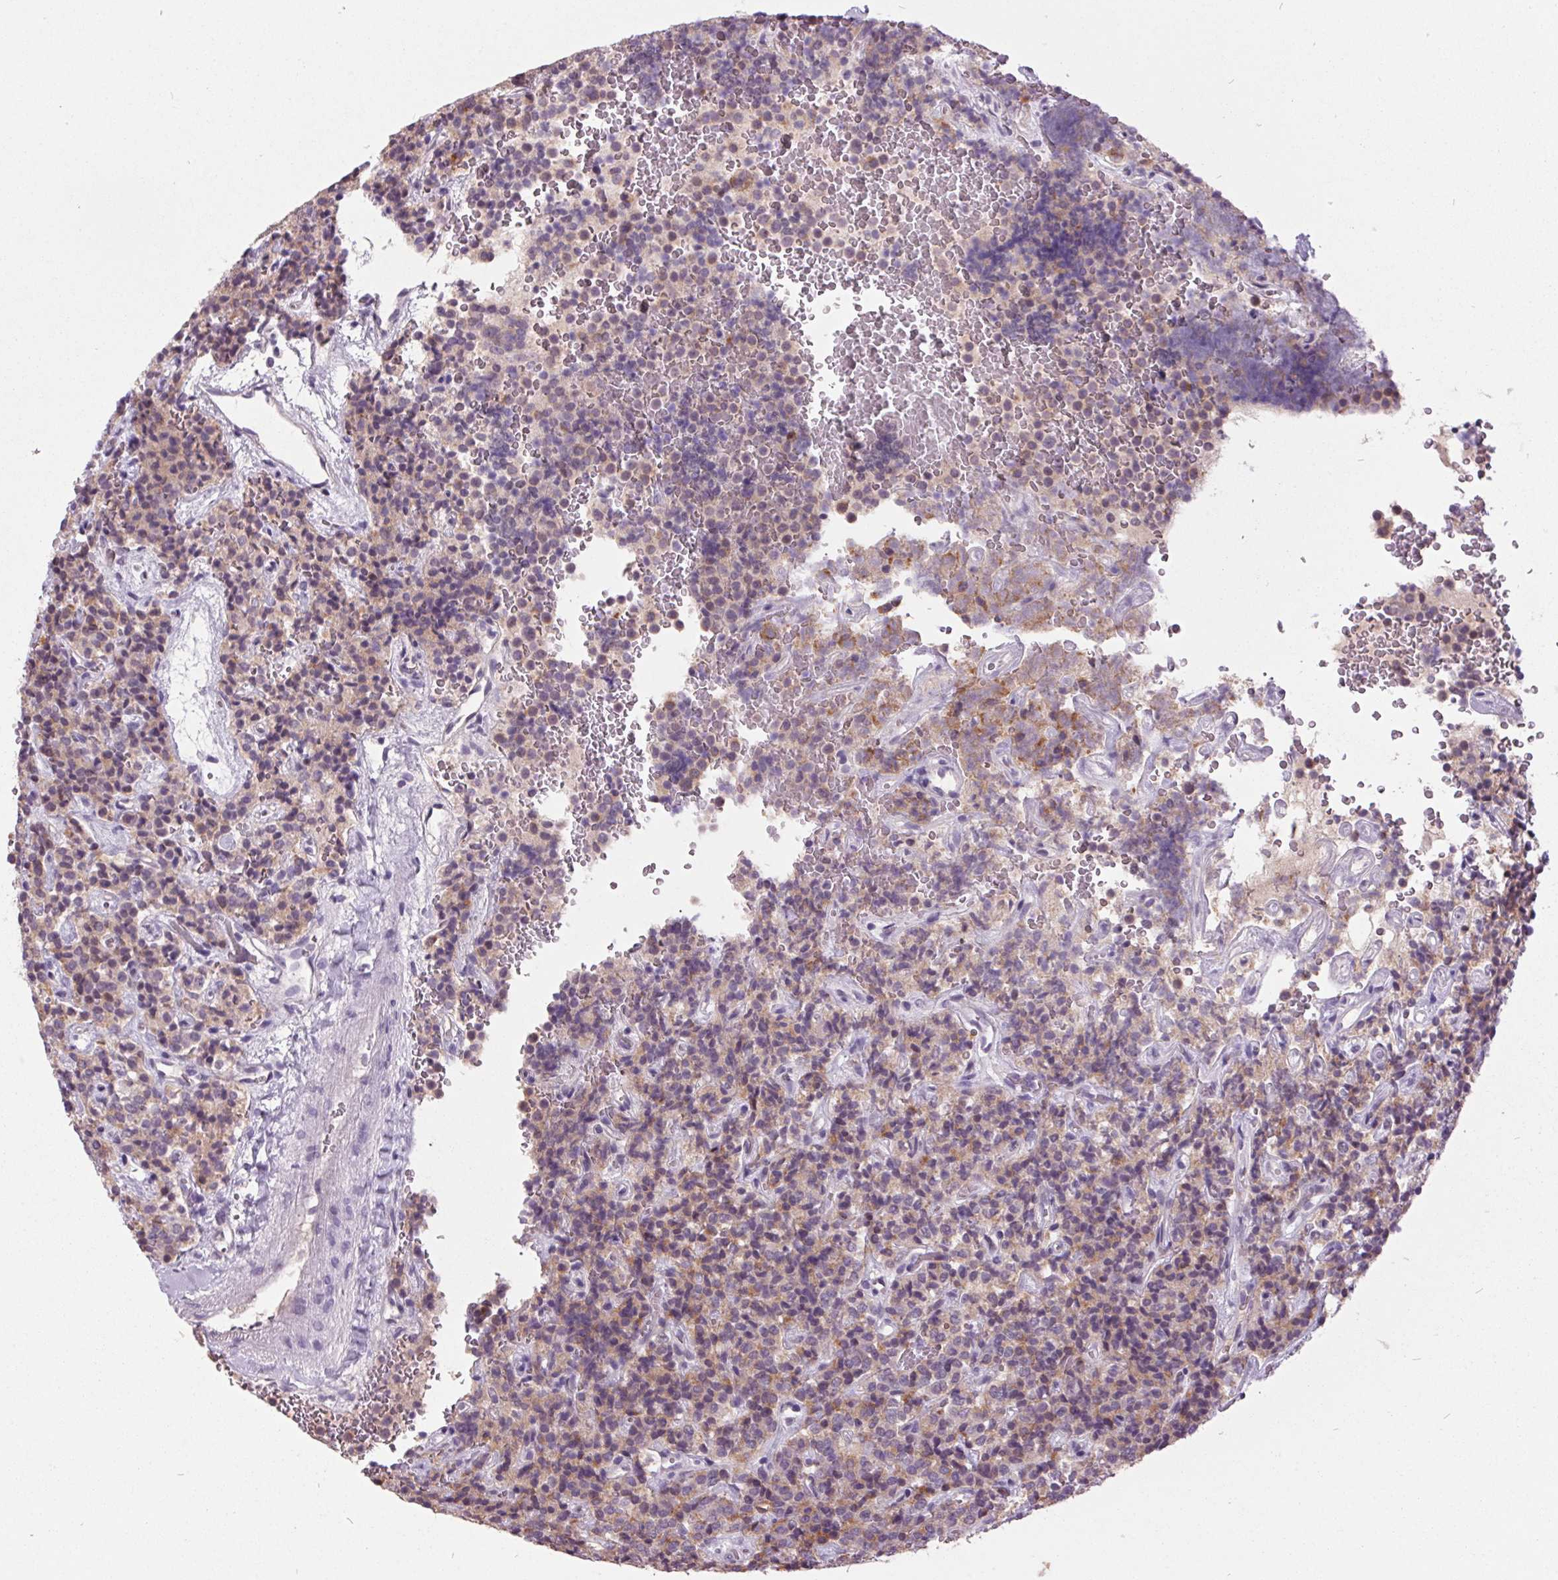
{"staining": {"intensity": "weak", "quantity": "25%-75%", "location": "cytoplasmic/membranous"}, "tissue": "carcinoid", "cell_type": "Tumor cells", "image_type": "cancer", "snomed": [{"axis": "morphology", "description": "Carcinoid, malignant, NOS"}, {"axis": "topography", "description": "Pancreas"}], "caption": "High-magnification brightfield microscopy of carcinoid (malignant) stained with DAB (brown) and counterstained with hematoxylin (blue). tumor cells exhibit weak cytoplasmic/membranous staining is appreciated in about25%-75% of cells.", "gene": "C2orf16", "patient": {"sex": "male", "age": 36}}